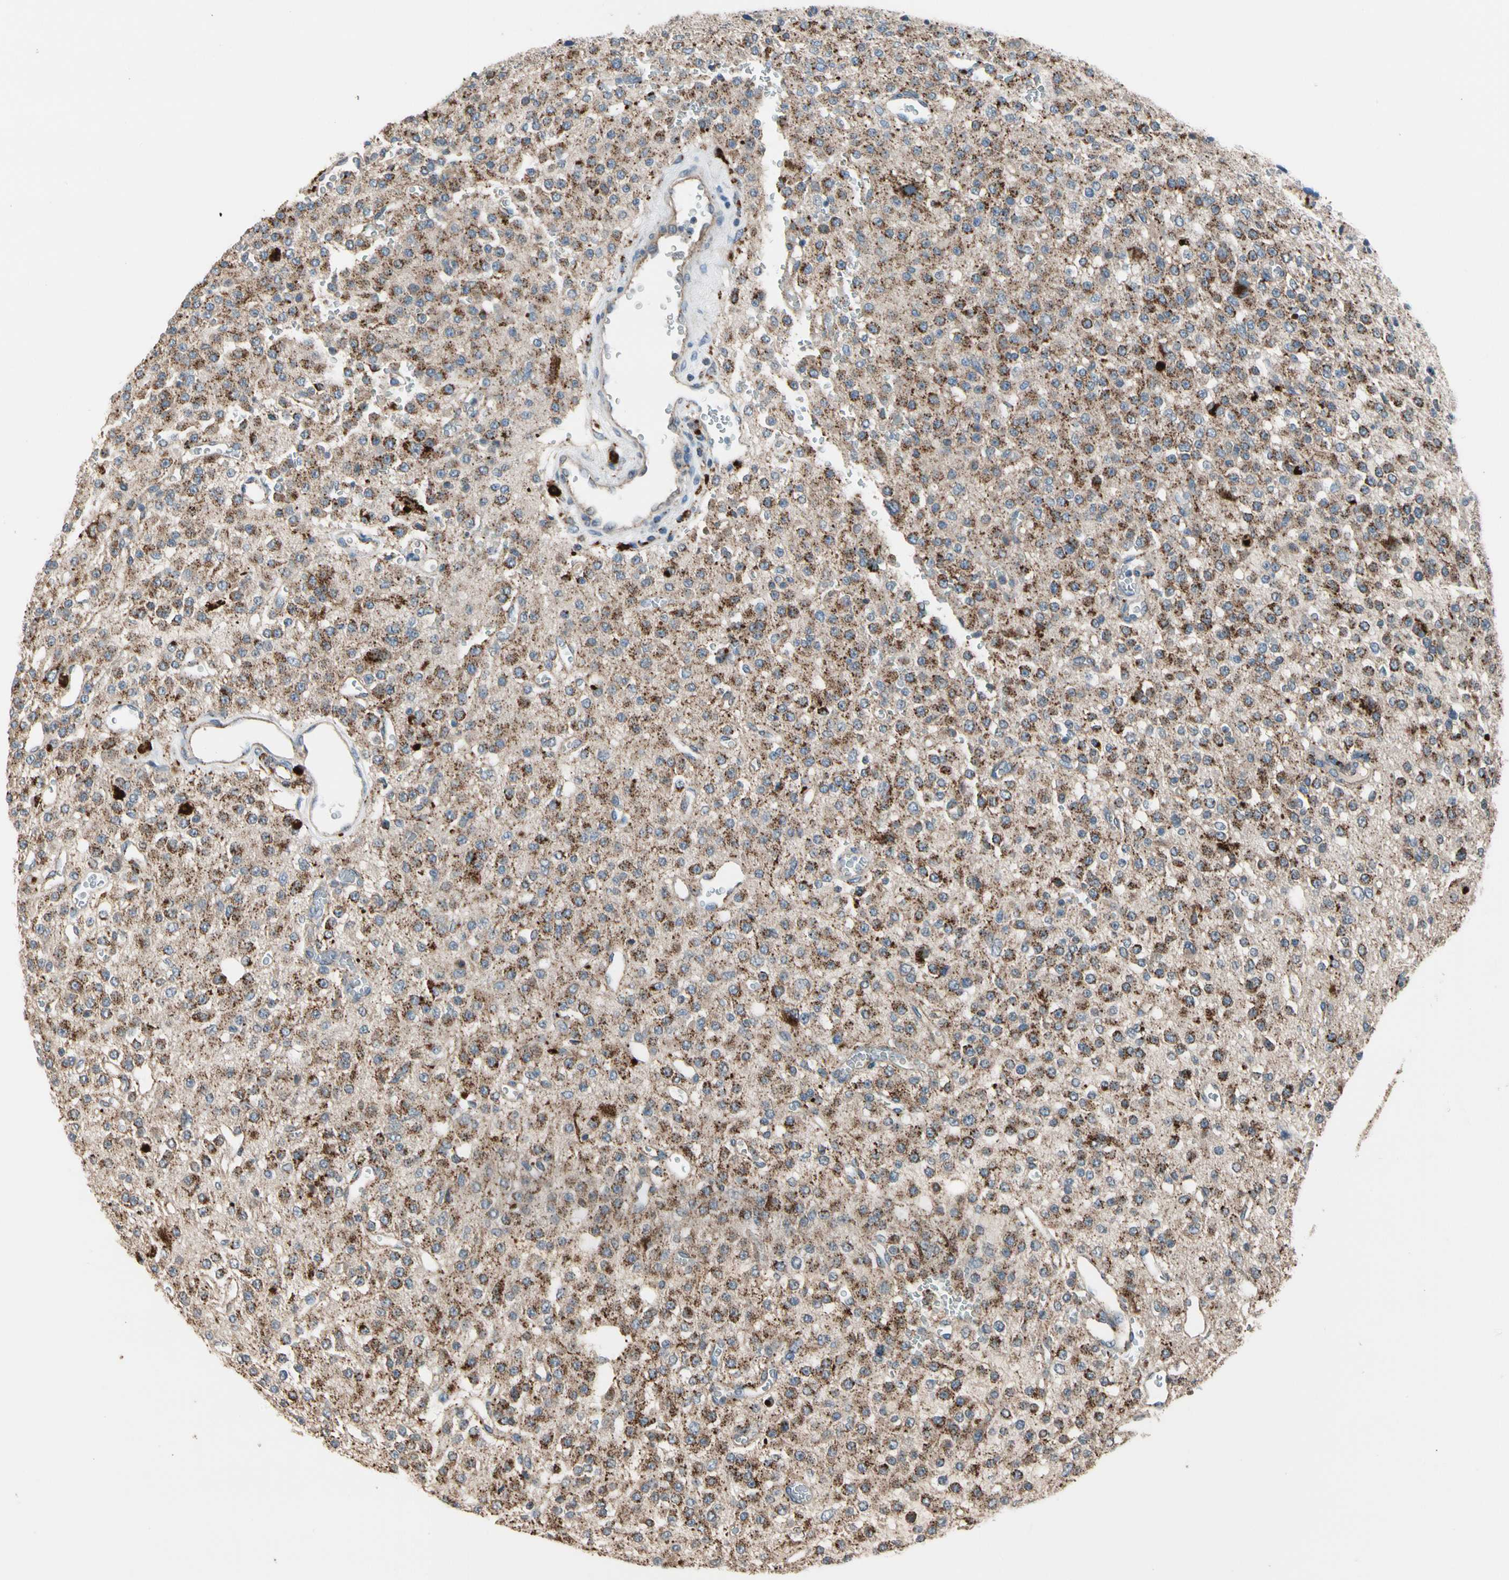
{"staining": {"intensity": "moderate", "quantity": "25%-75%", "location": "cytoplasmic/membranous"}, "tissue": "glioma", "cell_type": "Tumor cells", "image_type": "cancer", "snomed": [{"axis": "morphology", "description": "Glioma, malignant, Low grade"}, {"axis": "topography", "description": "Brain"}], "caption": "This is an image of IHC staining of glioma, which shows moderate staining in the cytoplasmic/membranous of tumor cells.", "gene": "GM2A", "patient": {"sex": "male", "age": 38}}